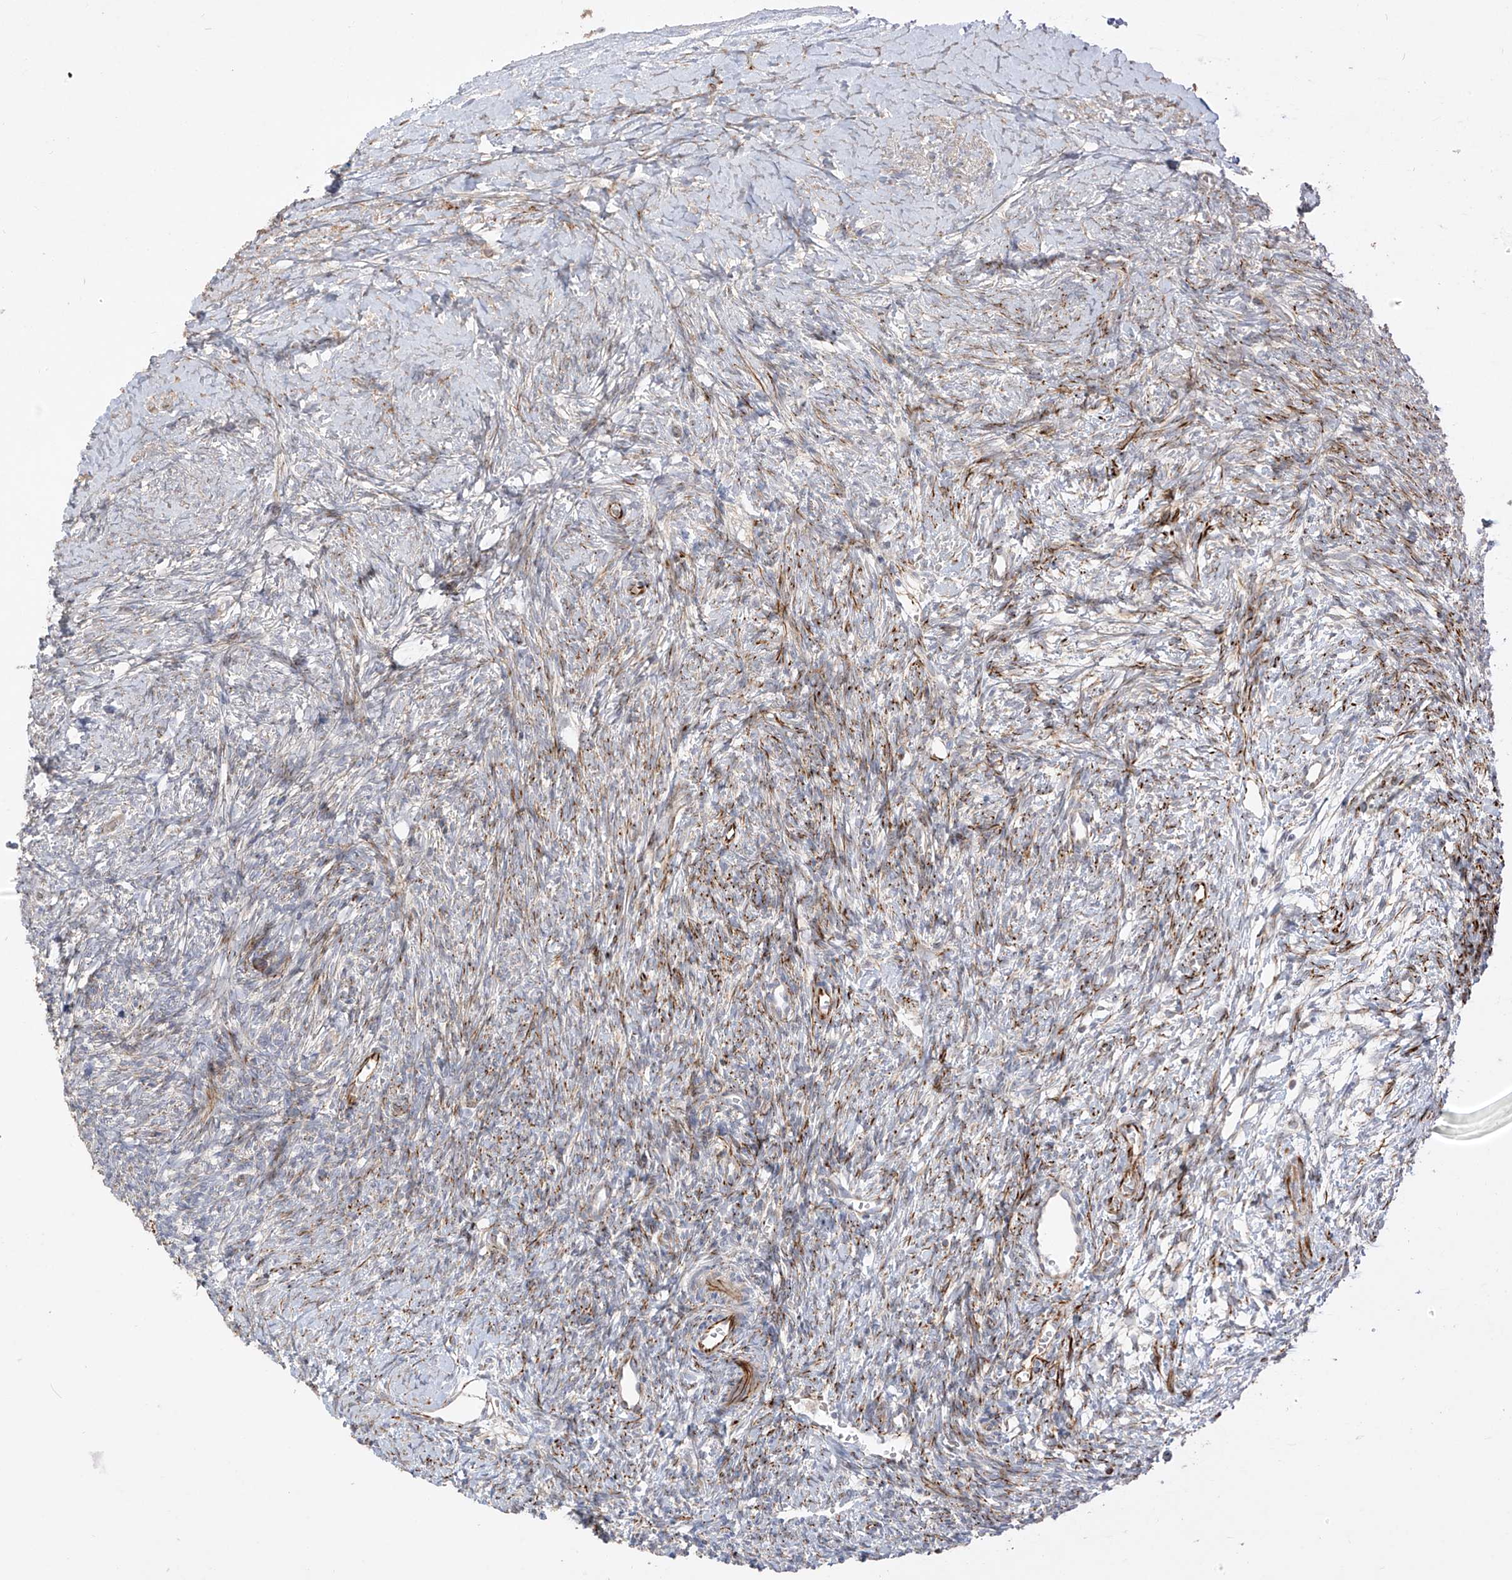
{"staining": {"intensity": "moderate", "quantity": "<25%", "location": "cytoplasmic/membranous"}, "tissue": "ovary", "cell_type": "Ovarian stroma cells", "image_type": "normal", "snomed": [{"axis": "morphology", "description": "Normal tissue, NOS"}, {"axis": "morphology", "description": "Developmental malformation"}, {"axis": "topography", "description": "Ovary"}], "caption": "Unremarkable ovary exhibits moderate cytoplasmic/membranous expression in about <25% of ovarian stroma cells (Stains: DAB (3,3'-diaminobenzidine) in brown, nuclei in blue, Microscopy: brightfield microscopy at high magnification)..", "gene": "DCDC2", "patient": {"sex": "female", "age": 39}}